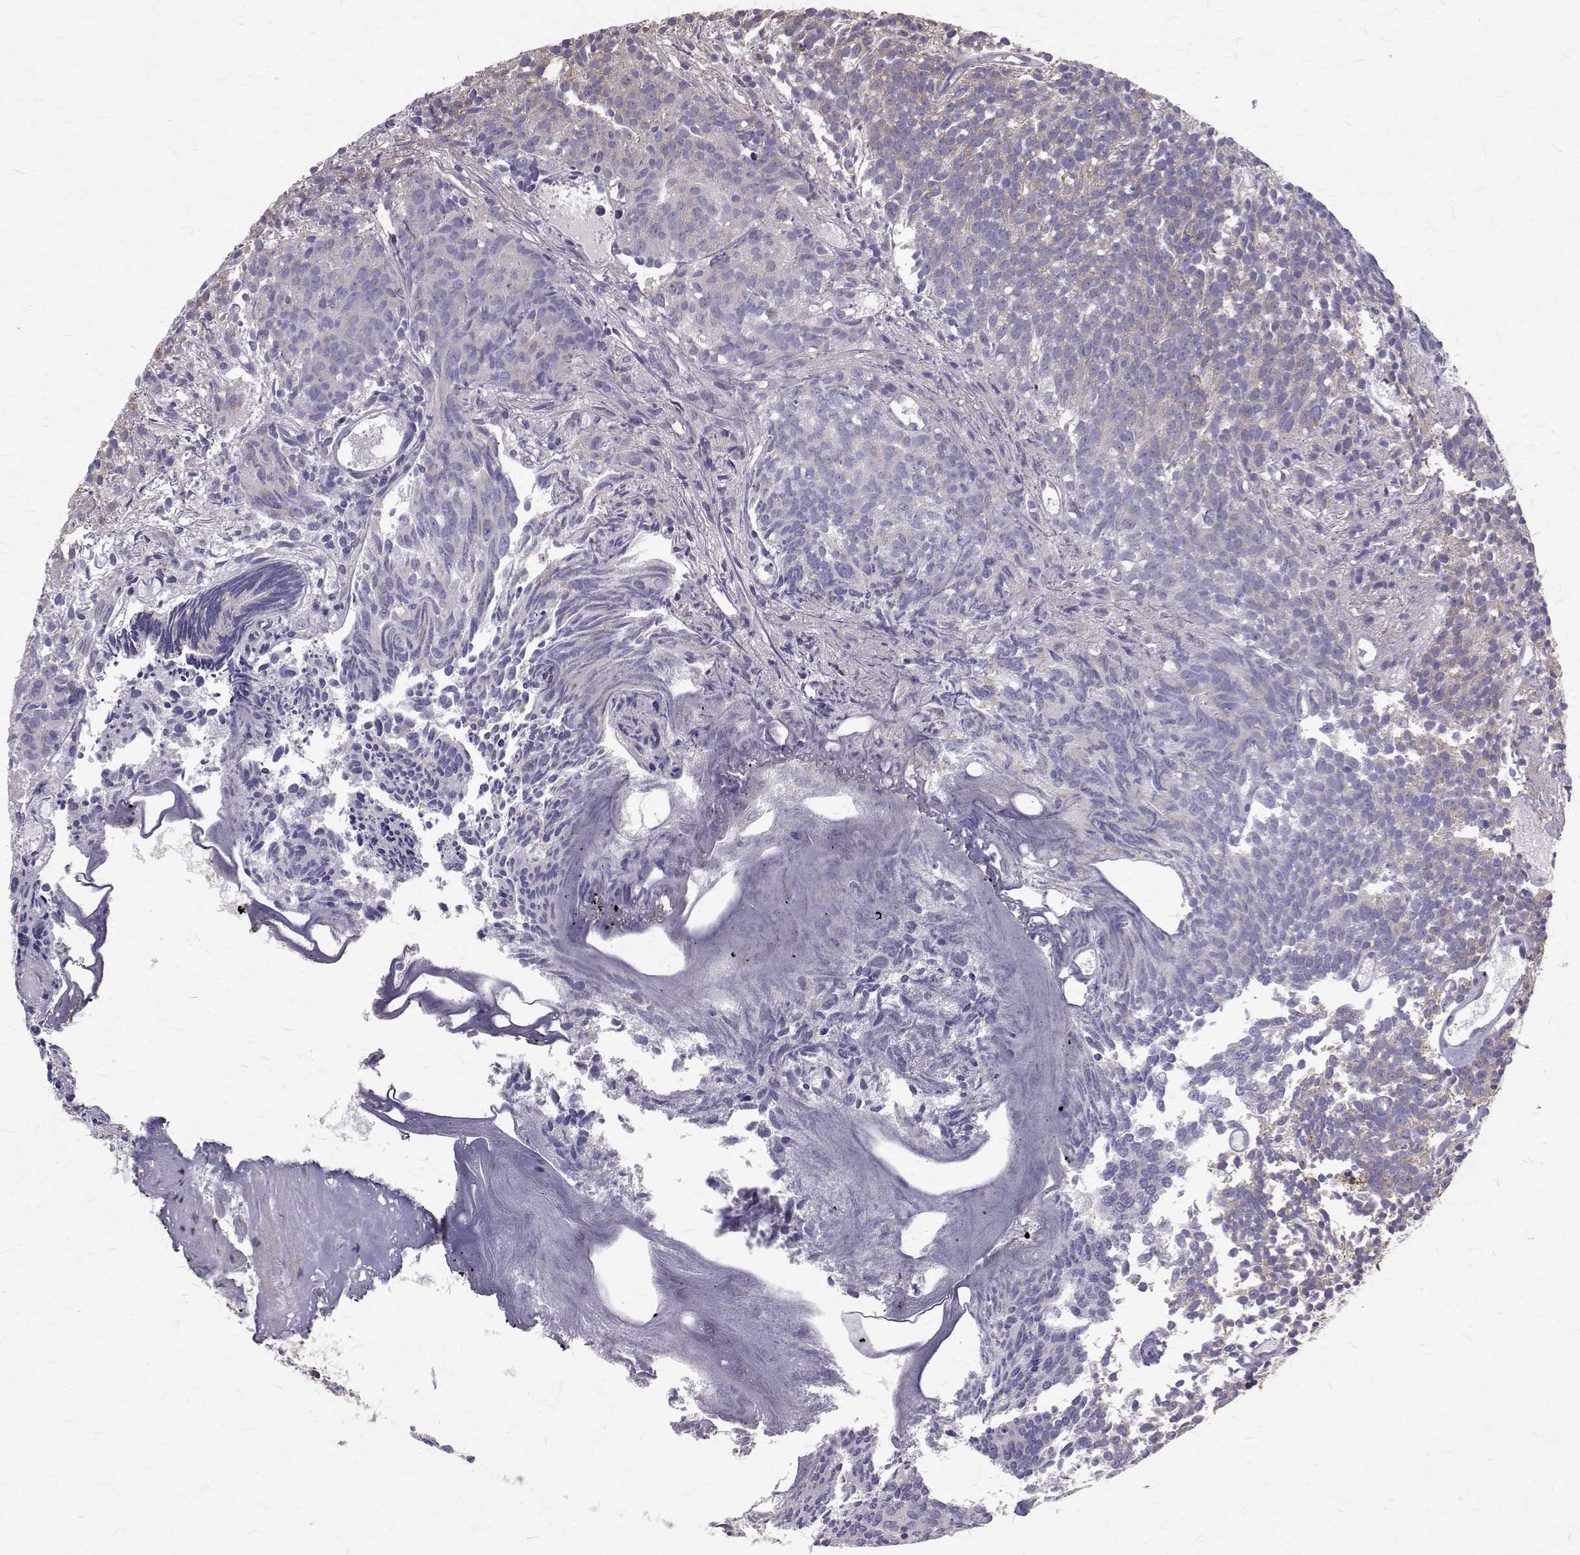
{"staining": {"intensity": "weak", "quantity": "<25%", "location": "cytoplasmic/membranous"}, "tissue": "prostate cancer", "cell_type": "Tumor cells", "image_type": "cancer", "snomed": [{"axis": "morphology", "description": "Adenocarcinoma, High grade"}, {"axis": "topography", "description": "Prostate"}], "caption": "Human prostate high-grade adenocarcinoma stained for a protein using IHC displays no expression in tumor cells.", "gene": "CCDC89", "patient": {"sex": "male", "age": 58}}